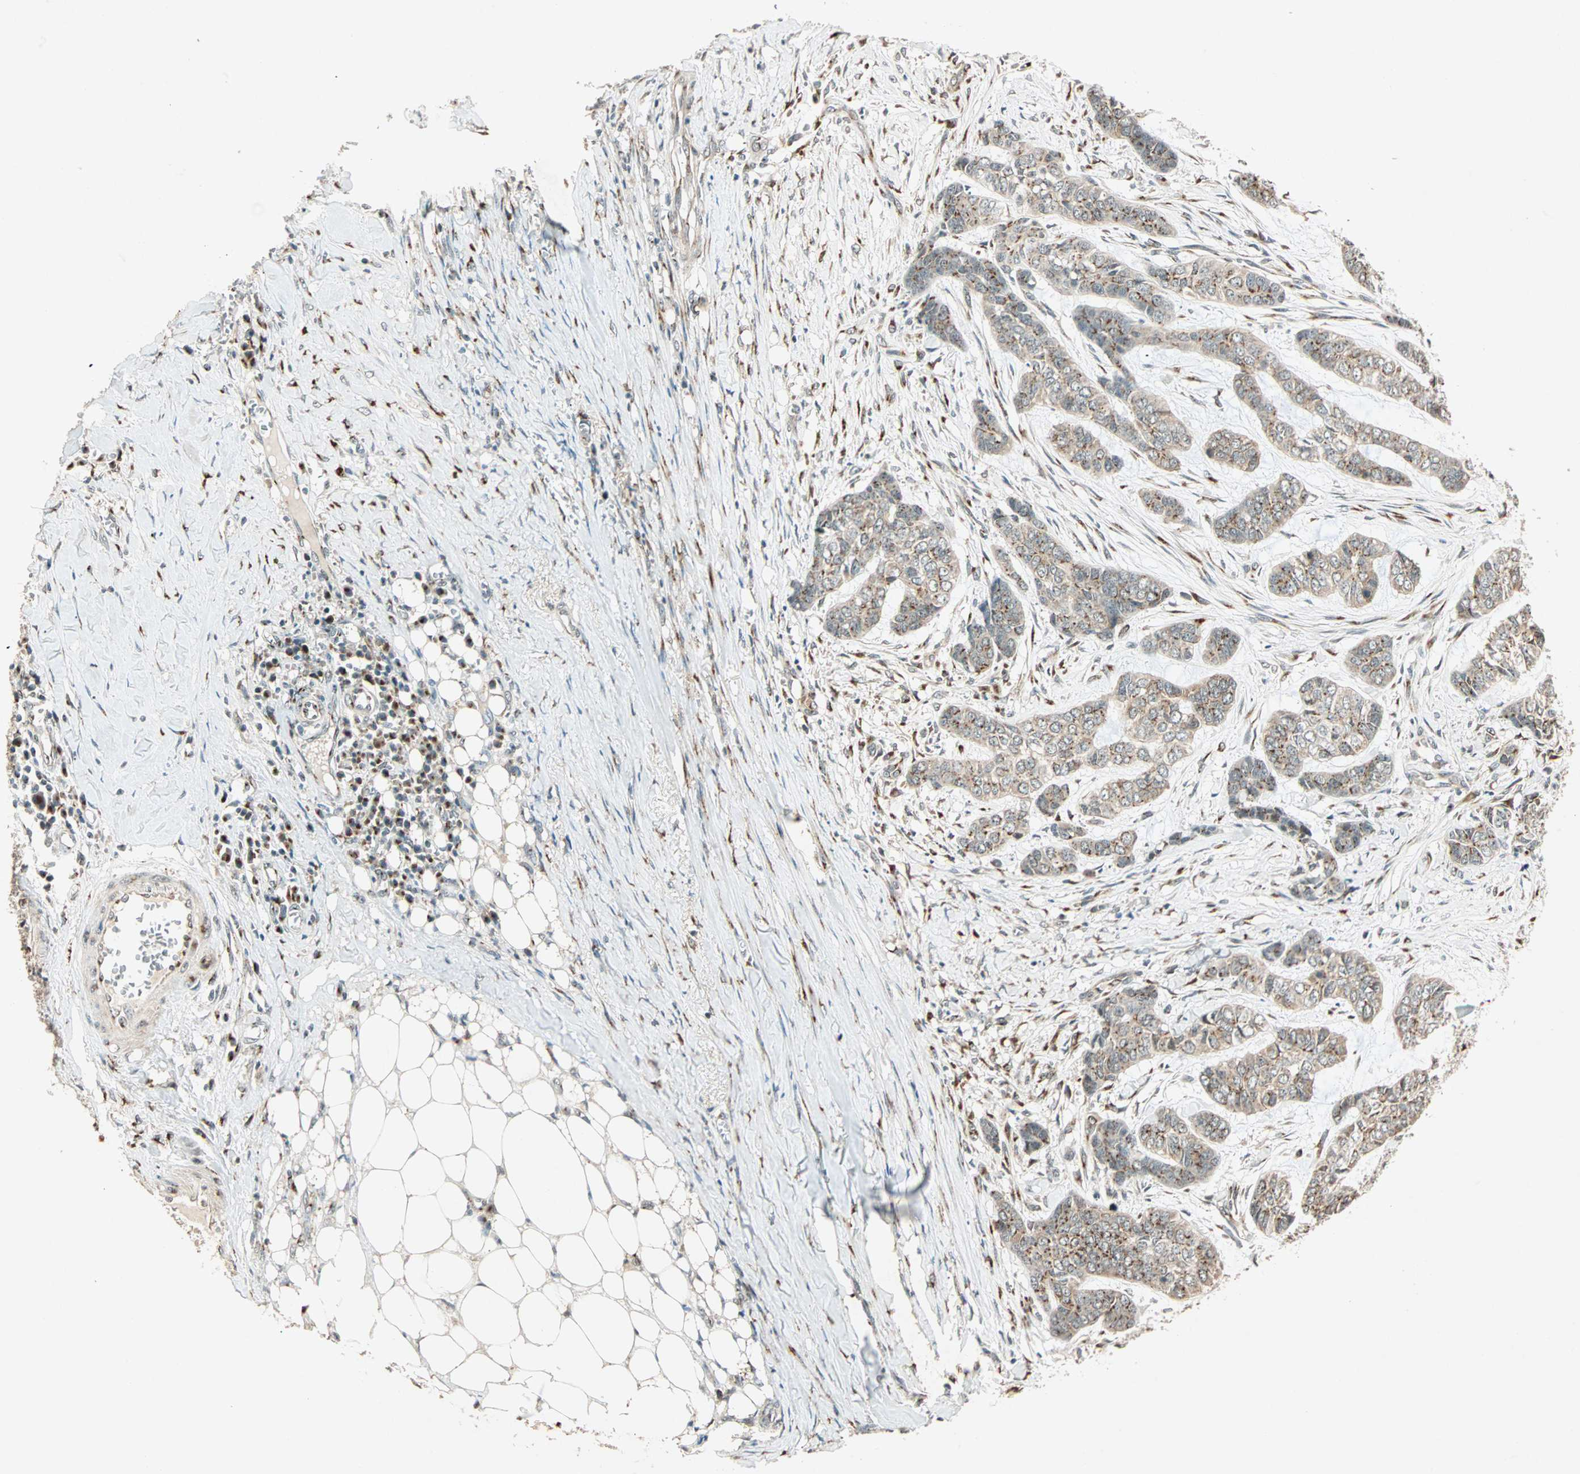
{"staining": {"intensity": "weak", "quantity": "25%-75%", "location": "cytoplasmic/membranous"}, "tissue": "skin cancer", "cell_type": "Tumor cells", "image_type": "cancer", "snomed": [{"axis": "morphology", "description": "Basal cell carcinoma"}, {"axis": "topography", "description": "Skin"}], "caption": "A high-resolution histopathology image shows IHC staining of basal cell carcinoma (skin), which demonstrates weak cytoplasmic/membranous positivity in approximately 25%-75% of tumor cells. (Brightfield microscopy of DAB IHC at high magnification).", "gene": "PRDM2", "patient": {"sex": "female", "age": 64}}